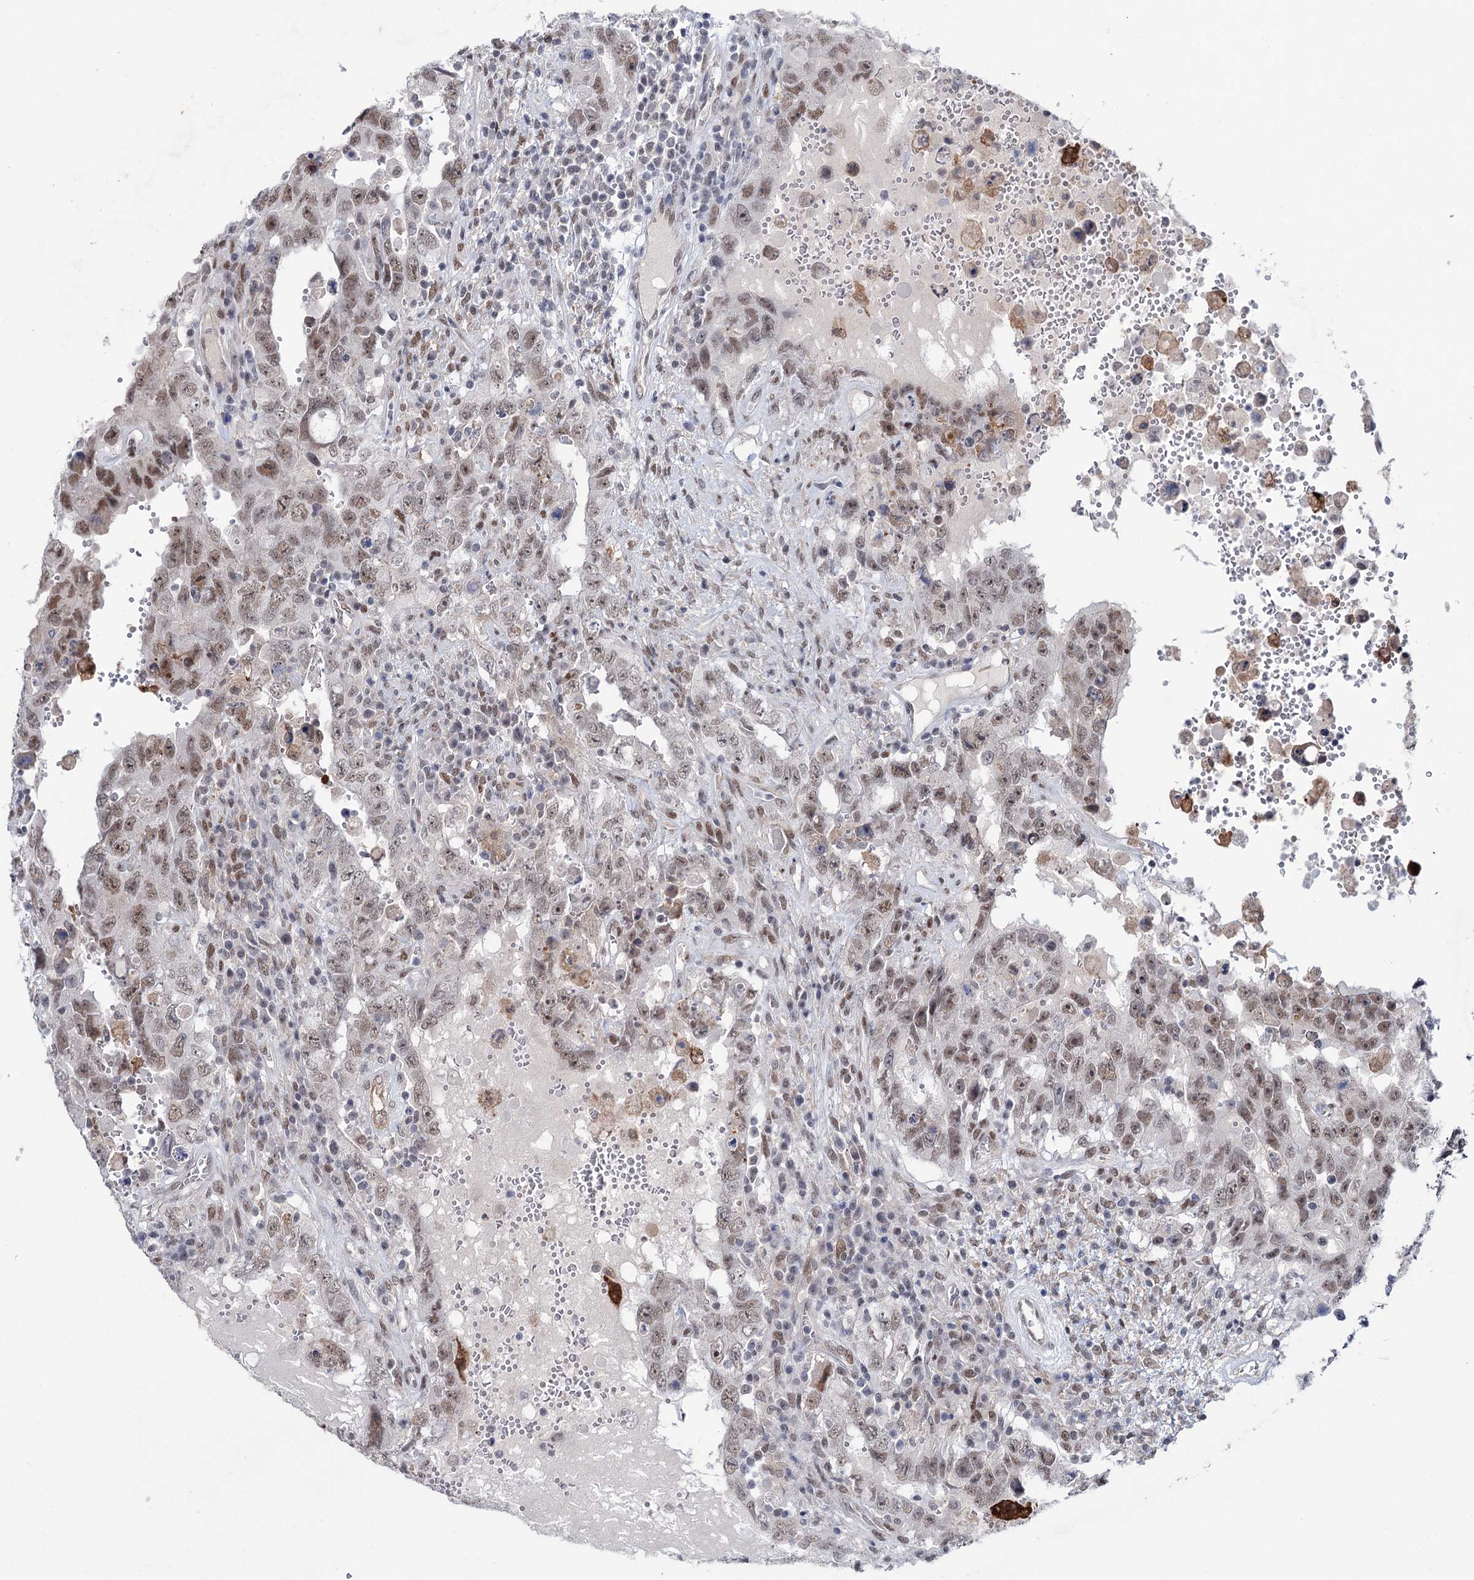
{"staining": {"intensity": "moderate", "quantity": ">75%", "location": "nuclear"}, "tissue": "testis cancer", "cell_type": "Tumor cells", "image_type": "cancer", "snomed": [{"axis": "morphology", "description": "Carcinoma, Embryonal, NOS"}, {"axis": "topography", "description": "Testis"}], "caption": "Tumor cells demonstrate medium levels of moderate nuclear expression in approximately >75% of cells in testis embryonal carcinoma. (Brightfield microscopy of DAB IHC at high magnification).", "gene": "FAM53A", "patient": {"sex": "male", "age": 26}}